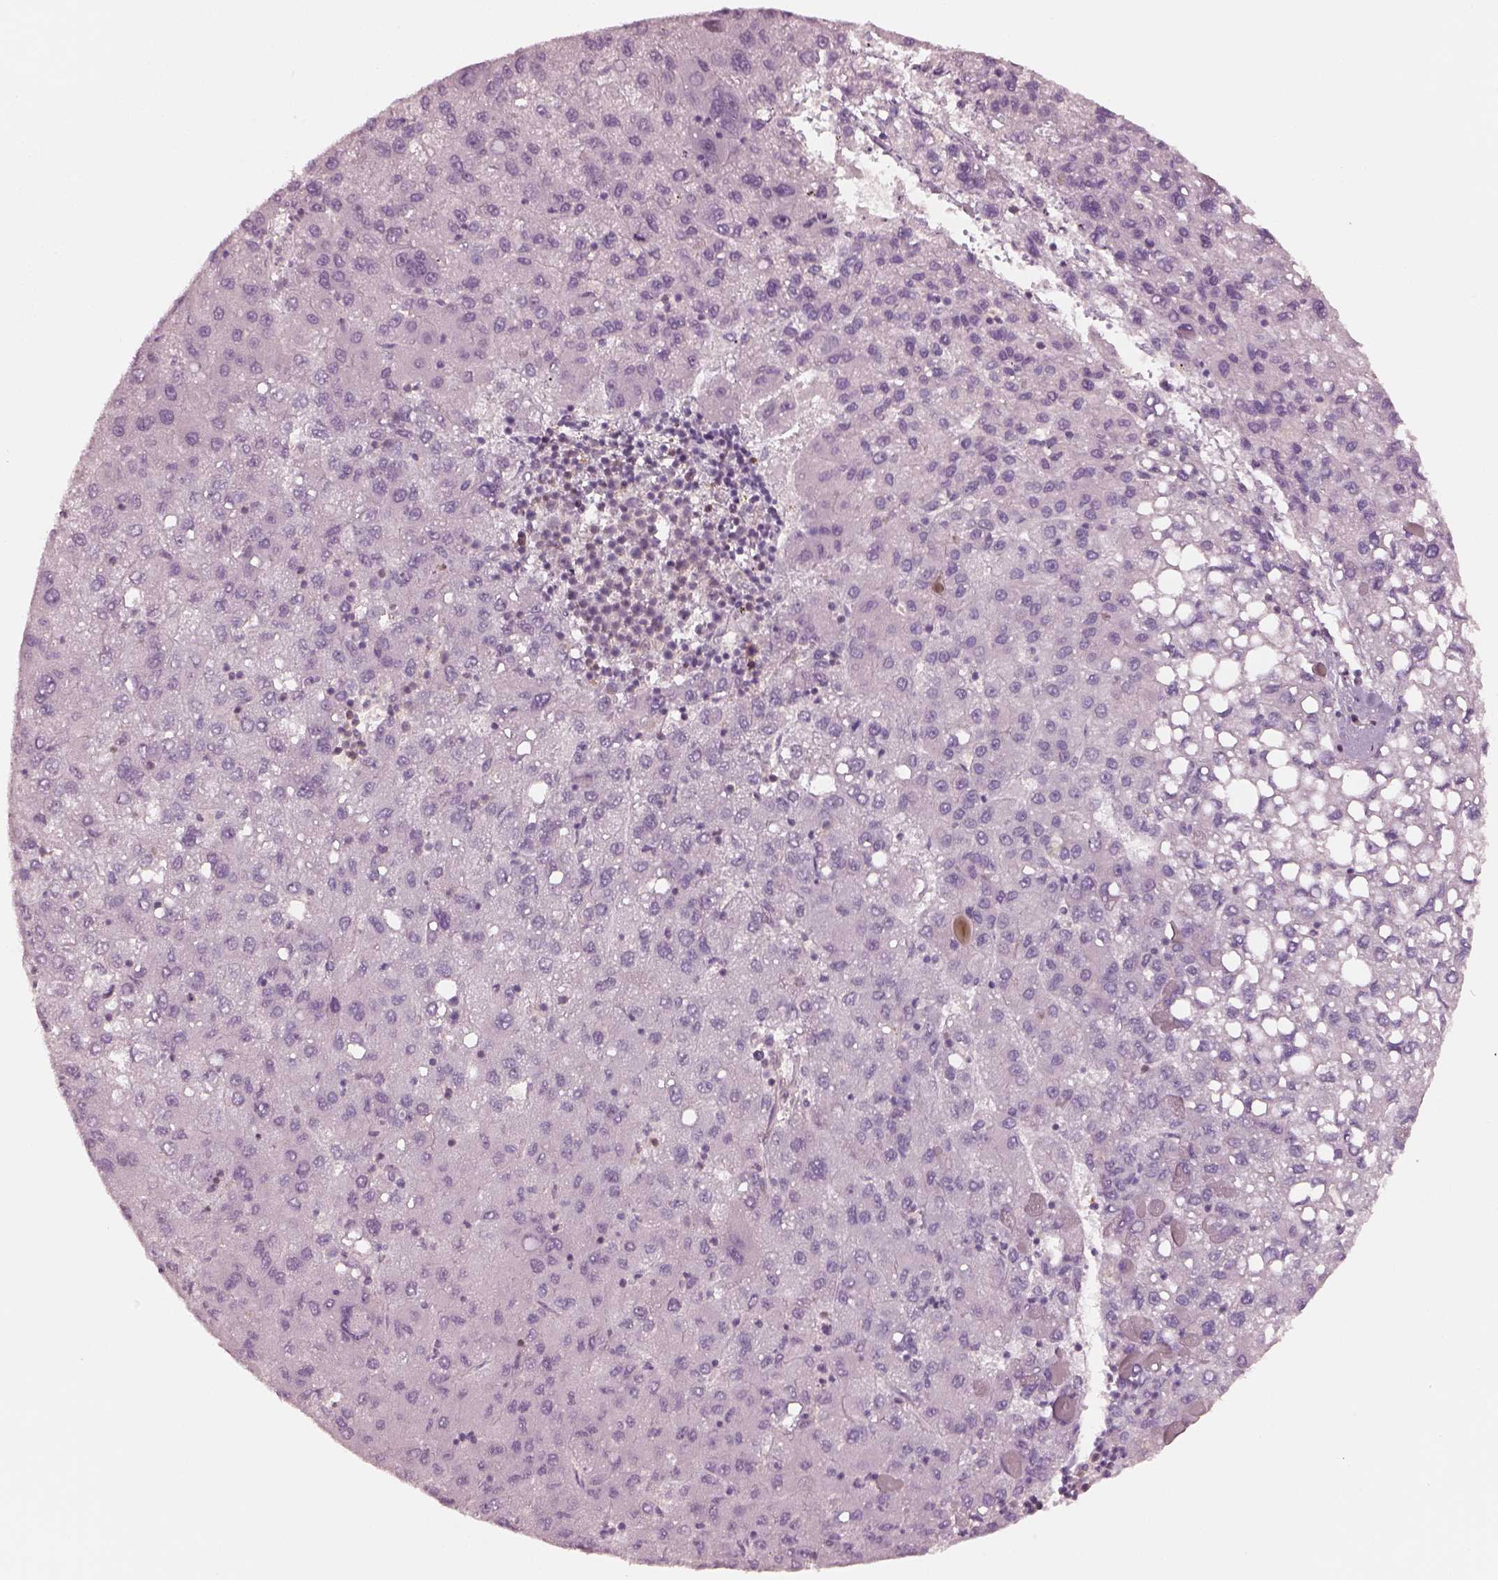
{"staining": {"intensity": "negative", "quantity": "none", "location": "none"}, "tissue": "liver cancer", "cell_type": "Tumor cells", "image_type": "cancer", "snomed": [{"axis": "morphology", "description": "Carcinoma, Hepatocellular, NOS"}, {"axis": "topography", "description": "Liver"}], "caption": "The micrograph displays no significant positivity in tumor cells of hepatocellular carcinoma (liver).", "gene": "EGR4", "patient": {"sex": "female", "age": 82}}